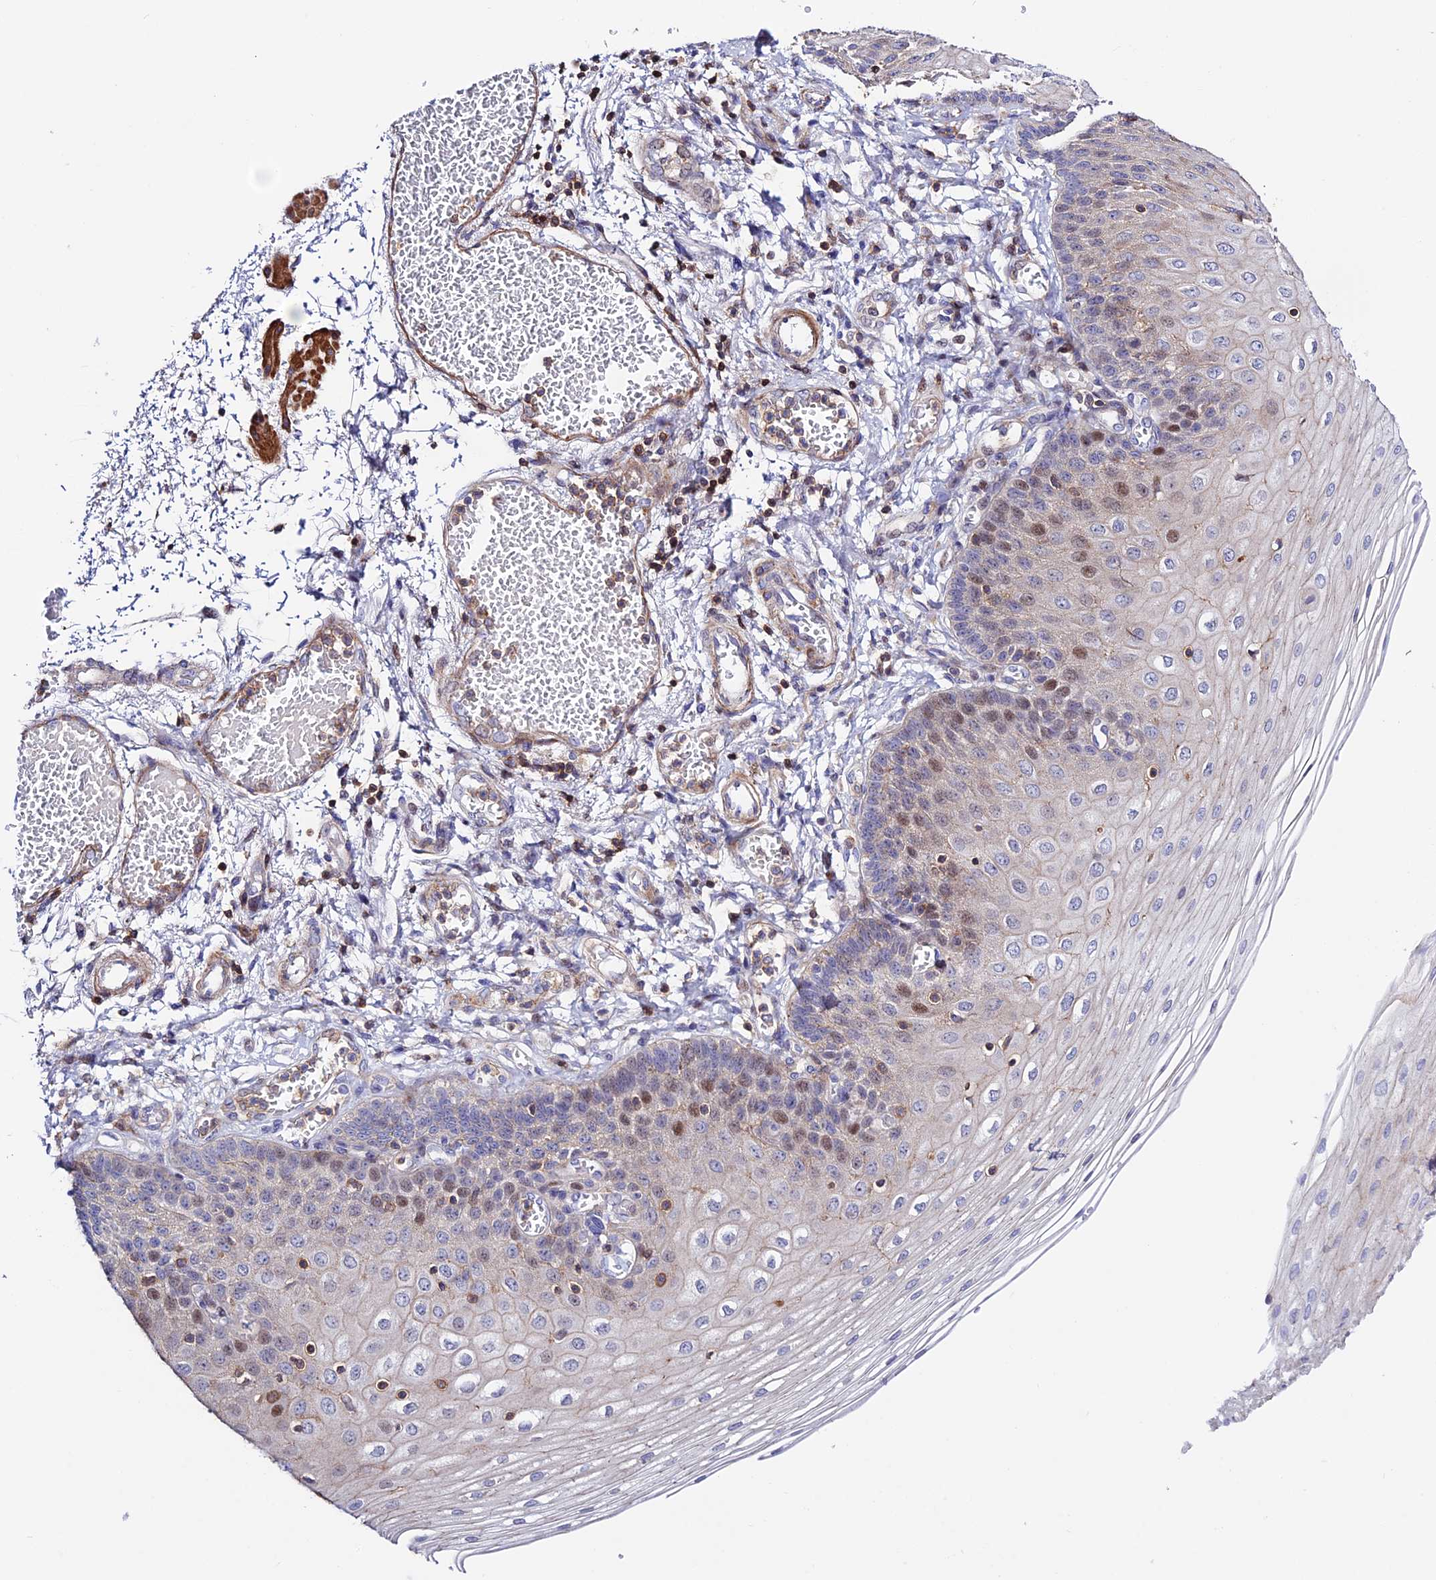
{"staining": {"intensity": "moderate", "quantity": "<25%", "location": "cytoplasmic/membranous,nuclear"}, "tissue": "esophagus", "cell_type": "Squamous epithelial cells", "image_type": "normal", "snomed": [{"axis": "morphology", "description": "Normal tissue, NOS"}, {"axis": "topography", "description": "Esophagus"}], "caption": "A micrograph of human esophagus stained for a protein reveals moderate cytoplasmic/membranous,nuclear brown staining in squamous epithelial cells. (IHC, brightfield microscopy, high magnification).", "gene": "PRIM1", "patient": {"sex": "male", "age": 81}}